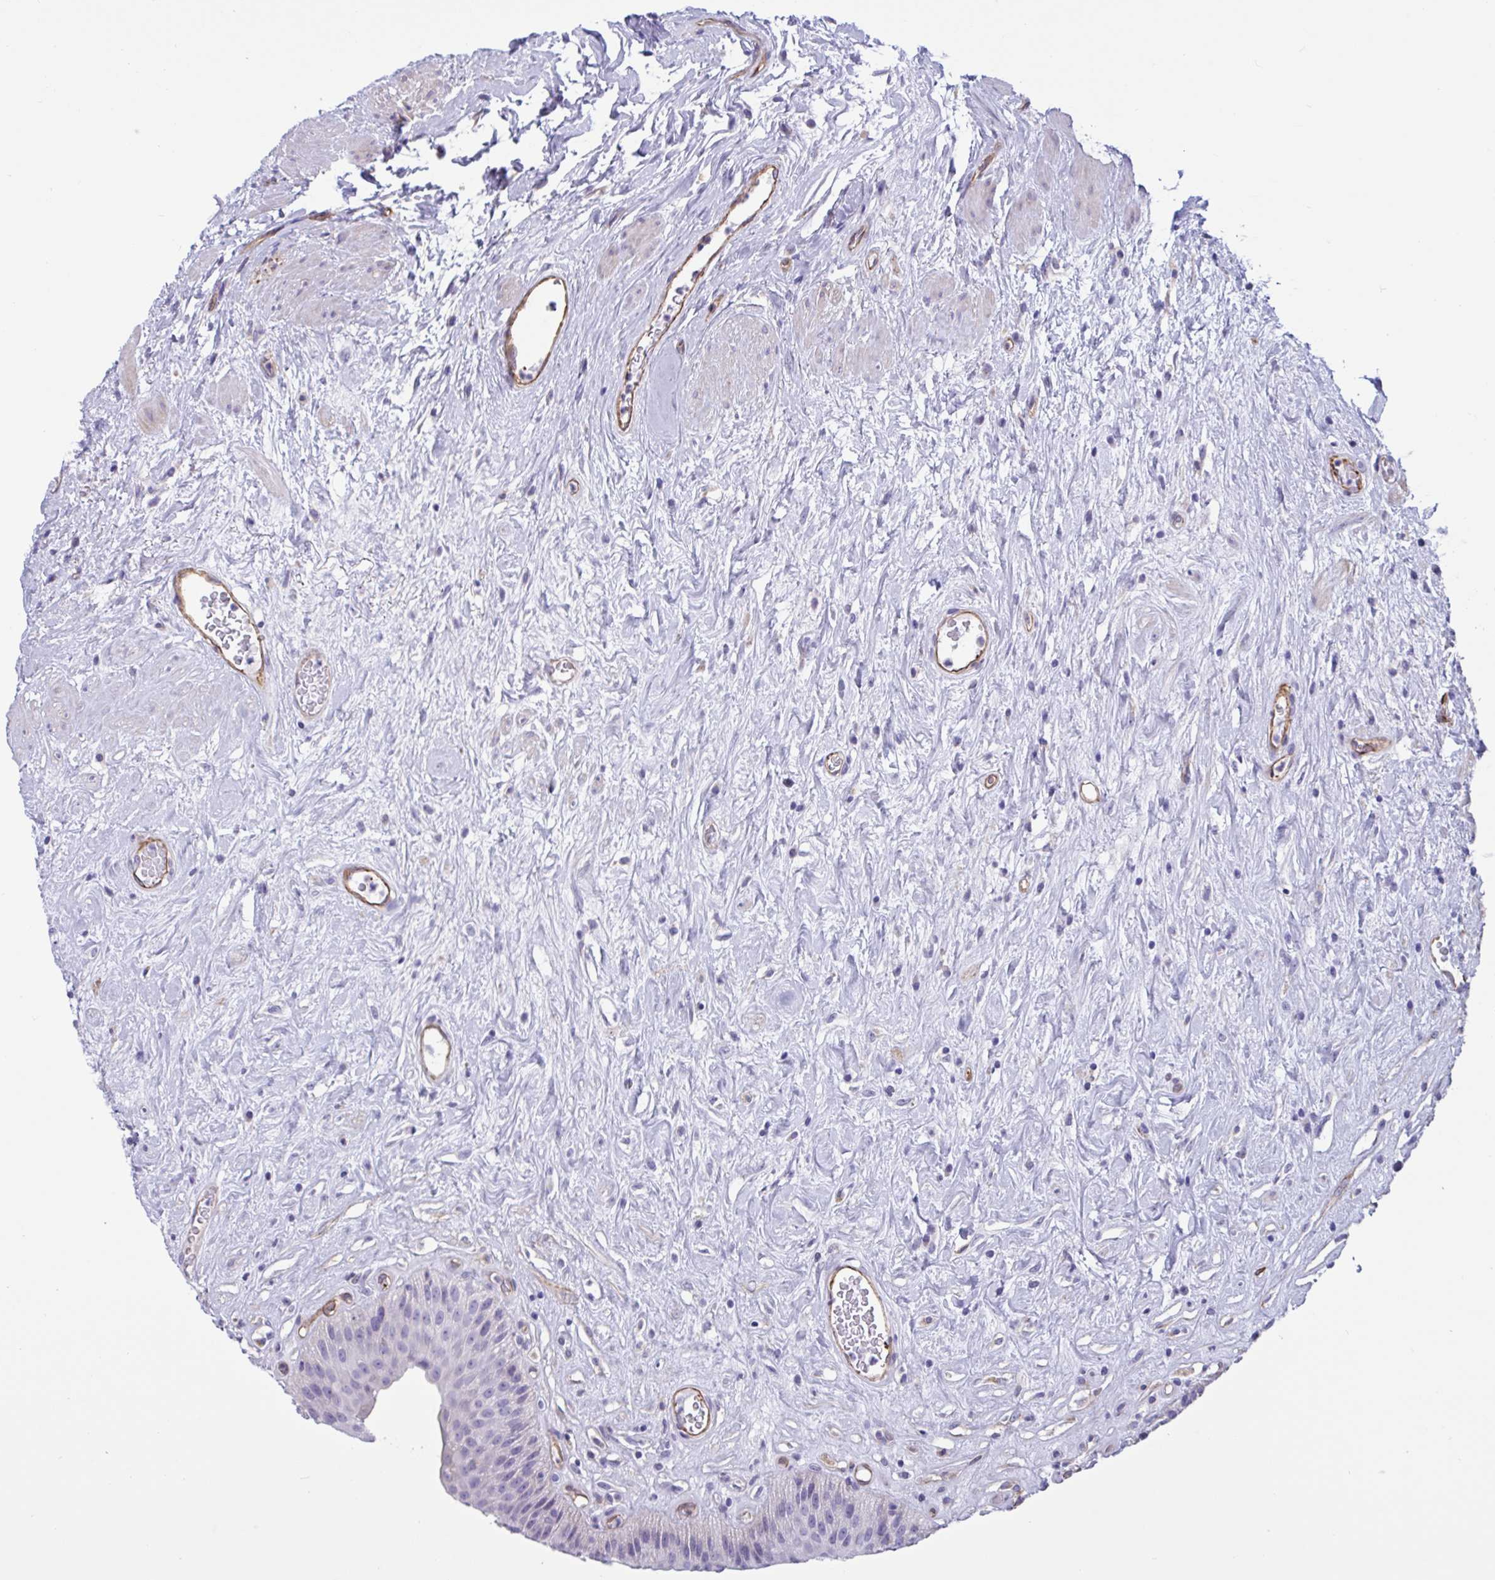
{"staining": {"intensity": "negative", "quantity": "none", "location": "none"}, "tissue": "urinary bladder", "cell_type": "Urothelial cells", "image_type": "normal", "snomed": [{"axis": "morphology", "description": "Normal tissue, NOS"}, {"axis": "topography", "description": "Urinary bladder"}], "caption": "Immunohistochemistry (IHC) image of benign urinary bladder: human urinary bladder stained with DAB (3,3'-diaminobenzidine) displays no significant protein expression in urothelial cells.", "gene": "RPL22L1", "patient": {"sex": "female", "age": 56}}